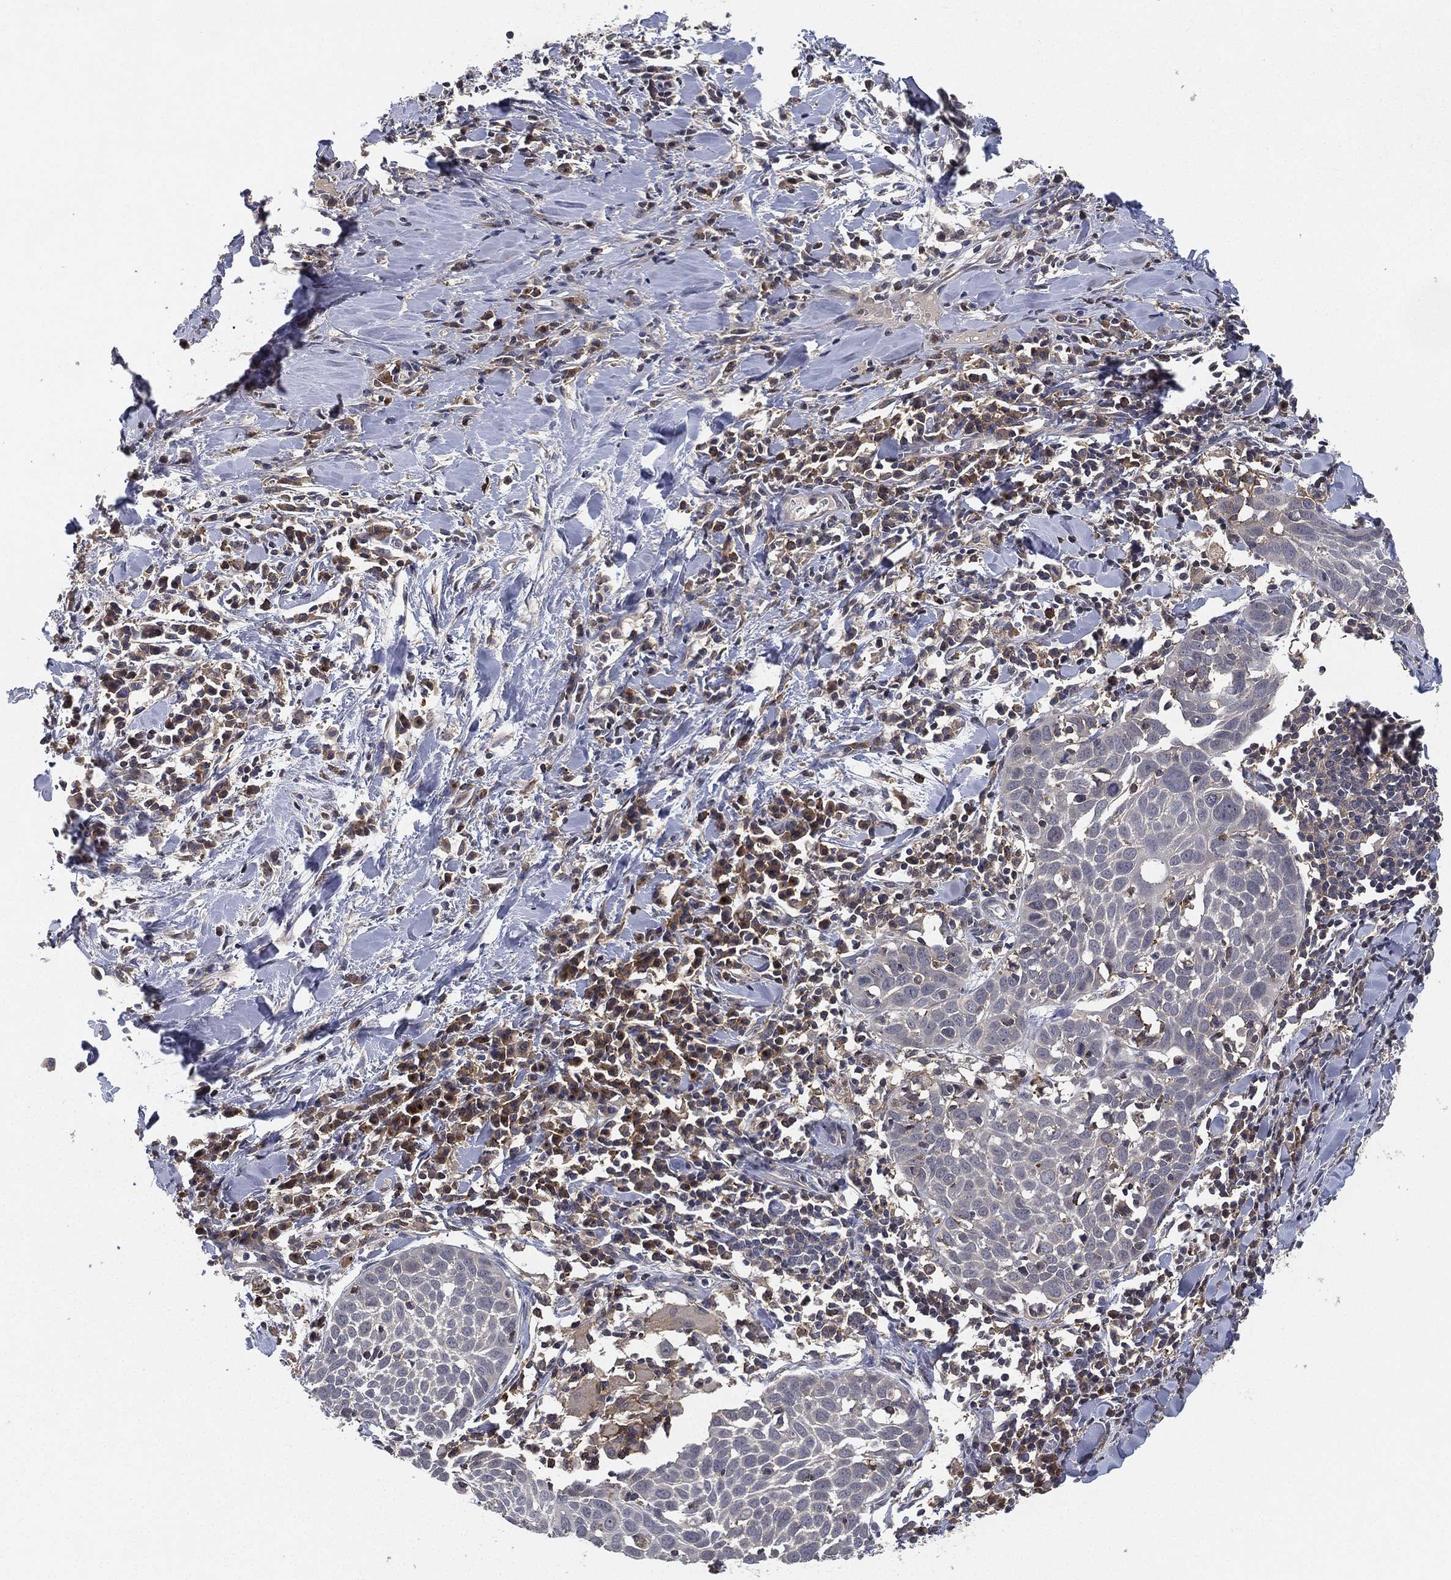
{"staining": {"intensity": "negative", "quantity": "none", "location": "none"}, "tissue": "lung cancer", "cell_type": "Tumor cells", "image_type": "cancer", "snomed": [{"axis": "morphology", "description": "Squamous cell carcinoma, NOS"}, {"axis": "topography", "description": "Lung"}], "caption": "Lung cancer was stained to show a protein in brown. There is no significant expression in tumor cells.", "gene": "CFAP251", "patient": {"sex": "male", "age": 57}}